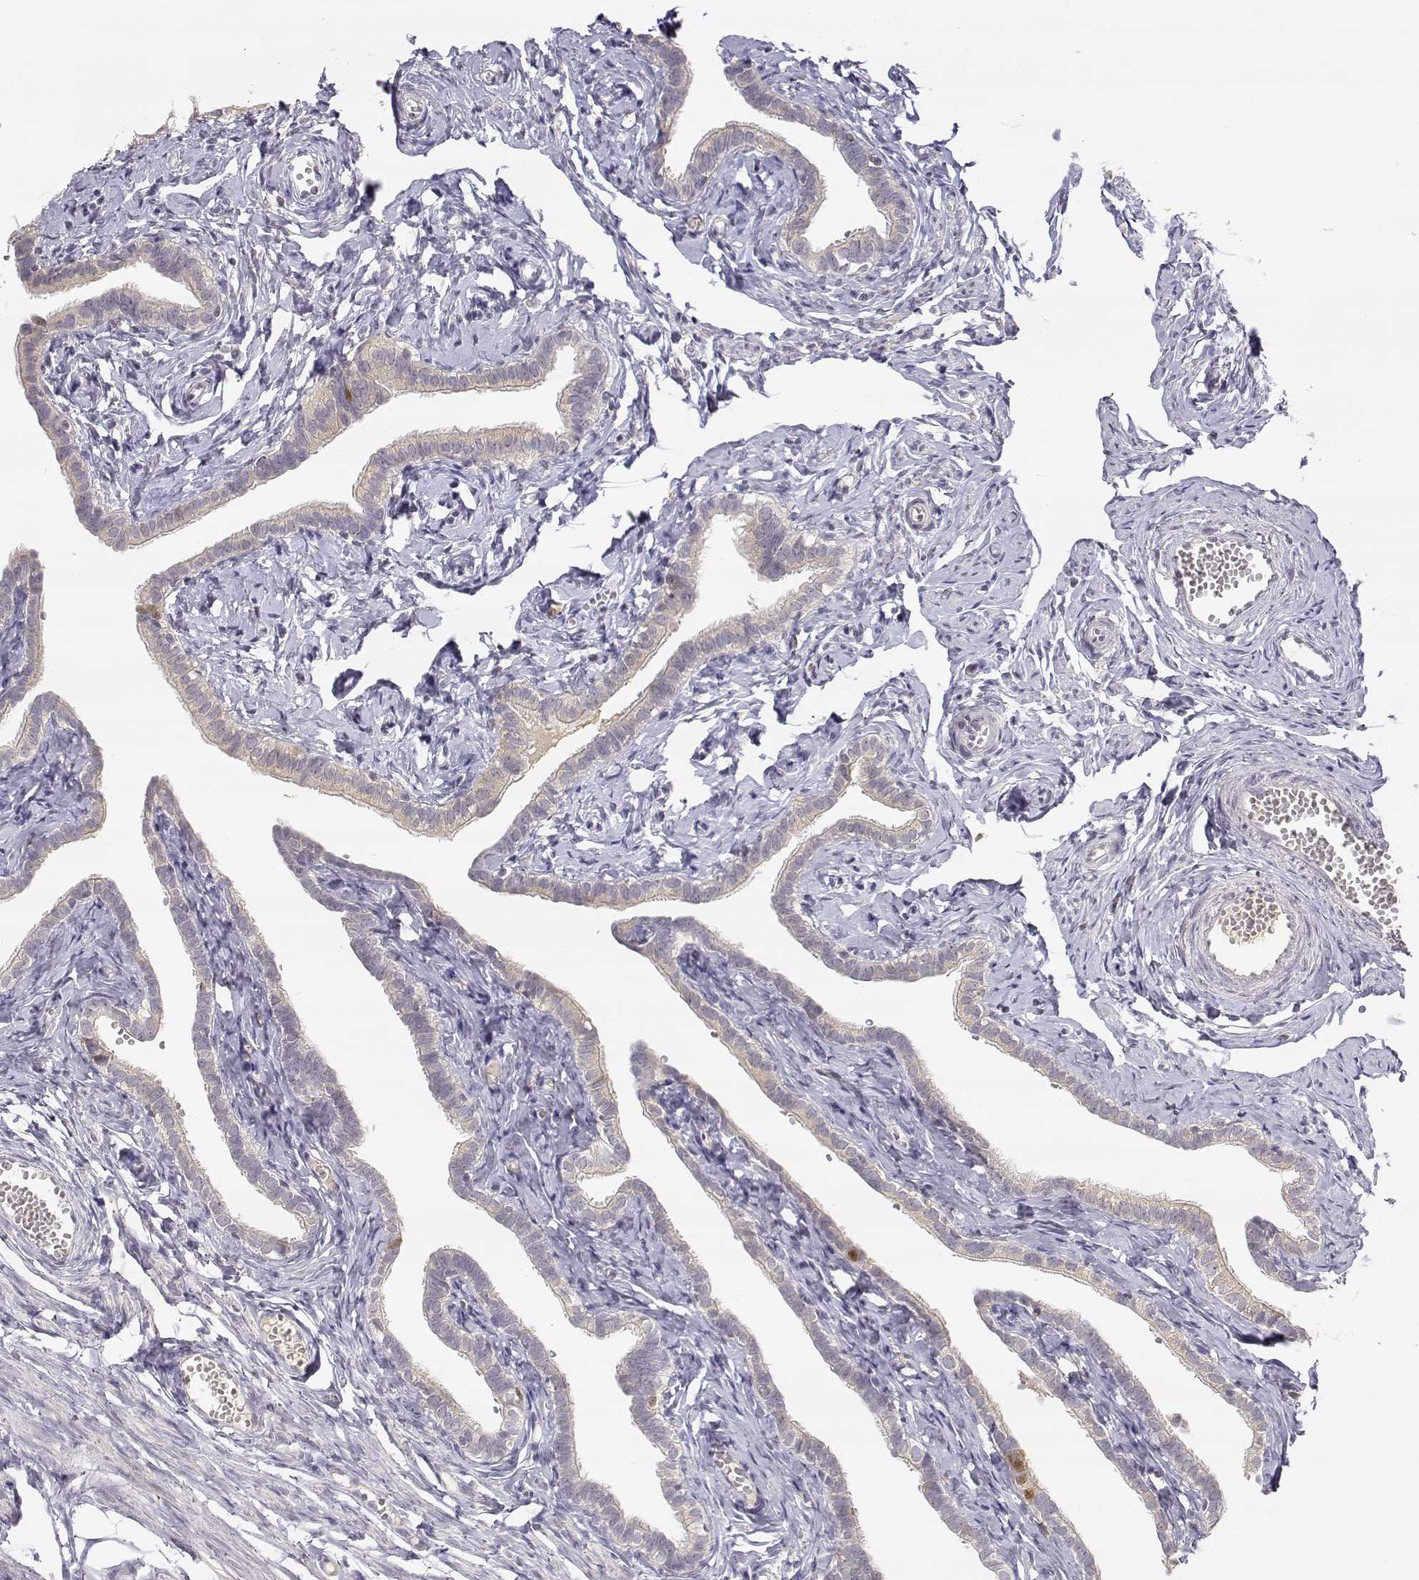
{"staining": {"intensity": "moderate", "quantity": "<25%", "location": "nuclear"}, "tissue": "fallopian tube", "cell_type": "Glandular cells", "image_type": "normal", "snomed": [{"axis": "morphology", "description": "Normal tissue, NOS"}, {"axis": "topography", "description": "Fallopian tube"}], "caption": "The histopathology image demonstrates a brown stain indicating the presence of a protein in the nuclear of glandular cells in fallopian tube. The staining was performed using DAB (3,3'-diaminobenzidine), with brown indicating positive protein expression. Nuclei are stained blue with hematoxylin.", "gene": "RAD51", "patient": {"sex": "female", "age": 41}}